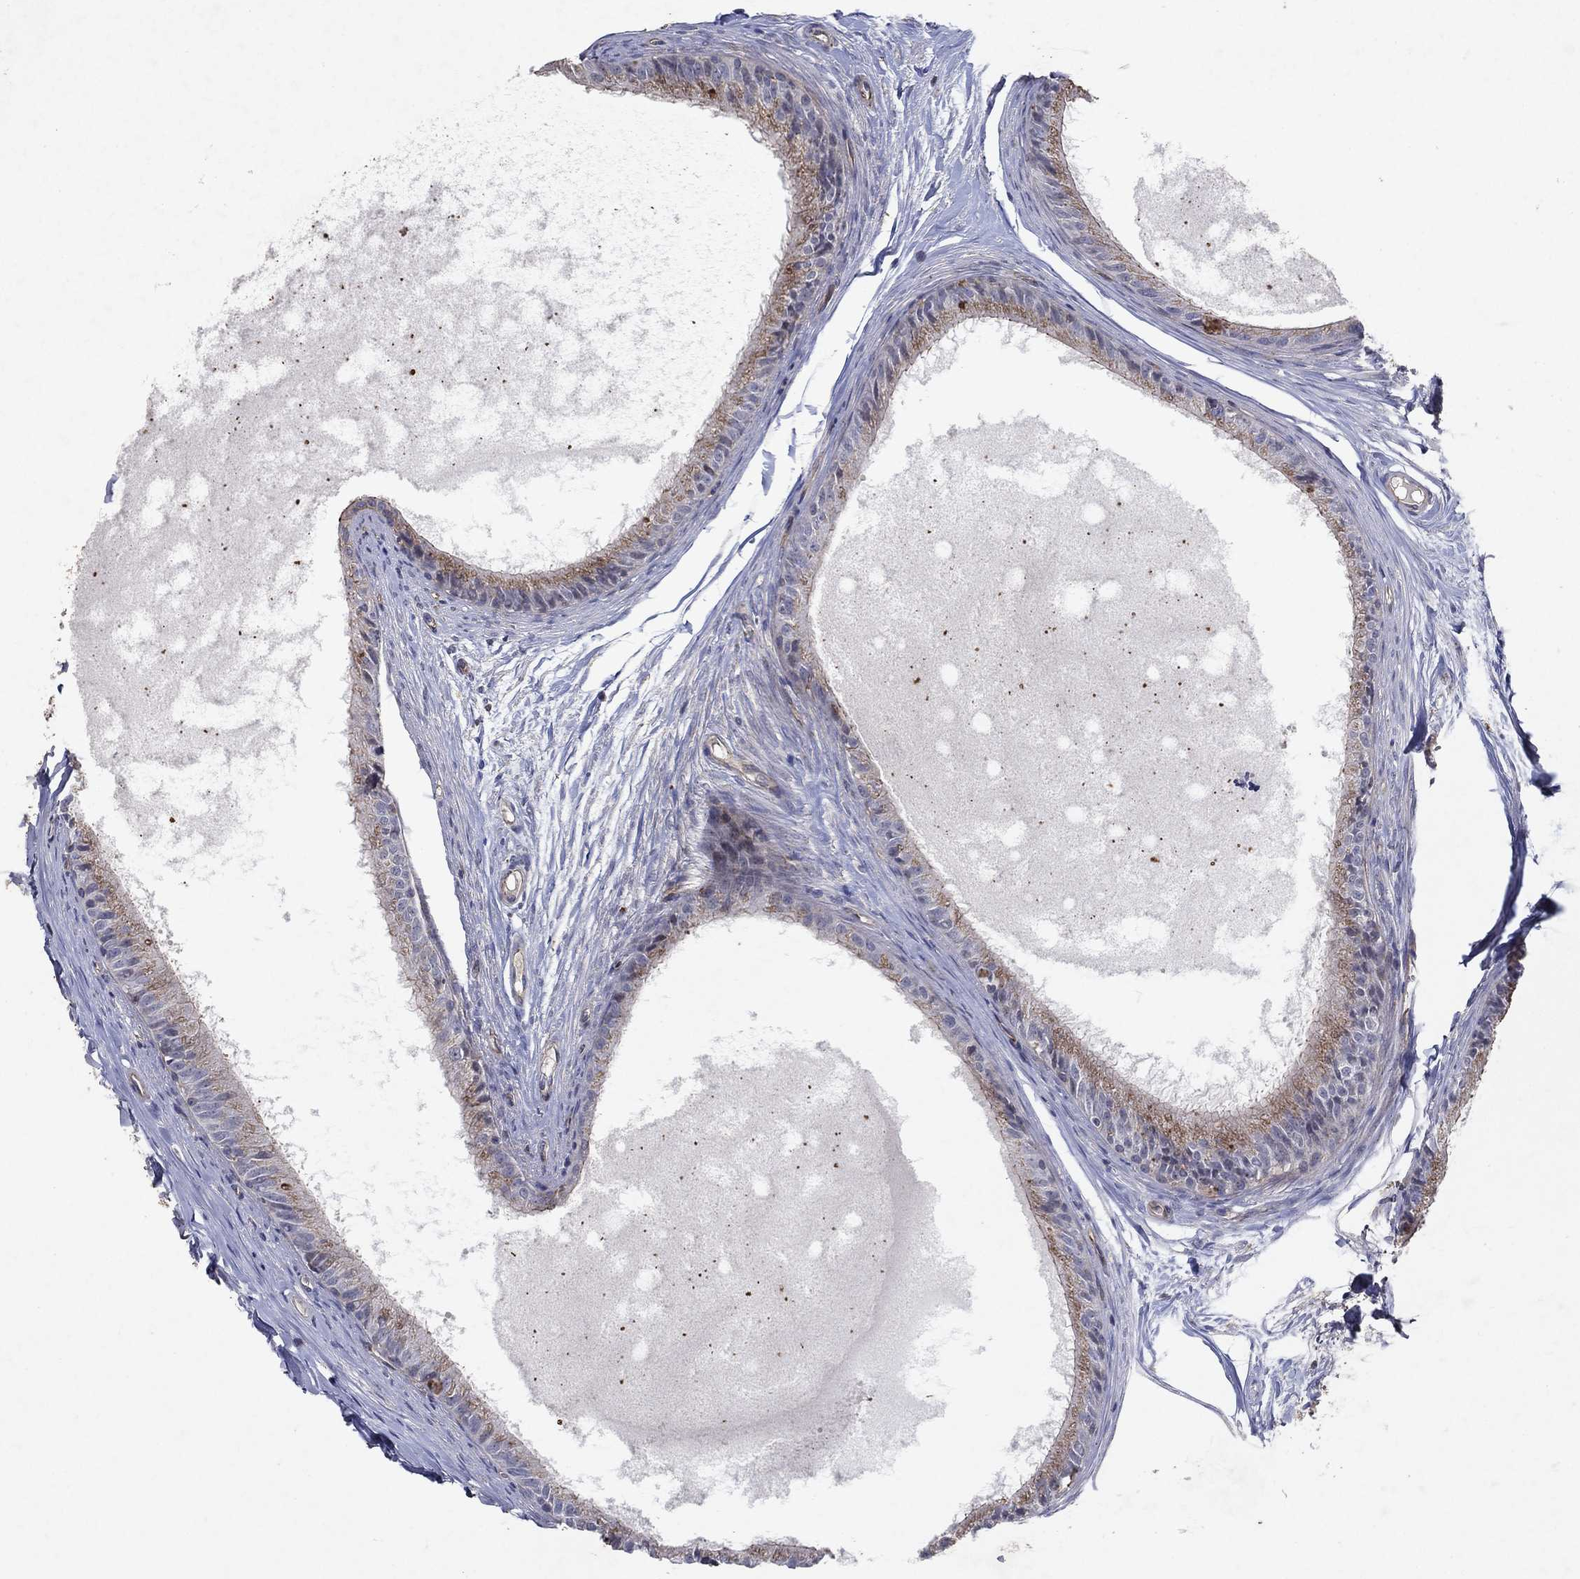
{"staining": {"intensity": "moderate", "quantity": "25%-75%", "location": "cytoplasmic/membranous"}, "tissue": "epididymis", "cell_type": "Glandular cells", "image_type": "normal", "snomed": [{"axis": "morphology", "description": "Normal tissue, NOS"}, {"axis": "topography", "description": "Epididymis"}], "caption": "IHC of unremarkable epididymis displays medium levels of moderate cytoplasmic/membranous expression in approximately 25%-75% of glandular cells.", "gene": "FRG1", "patient": {"sex": "male", "age": 51}}